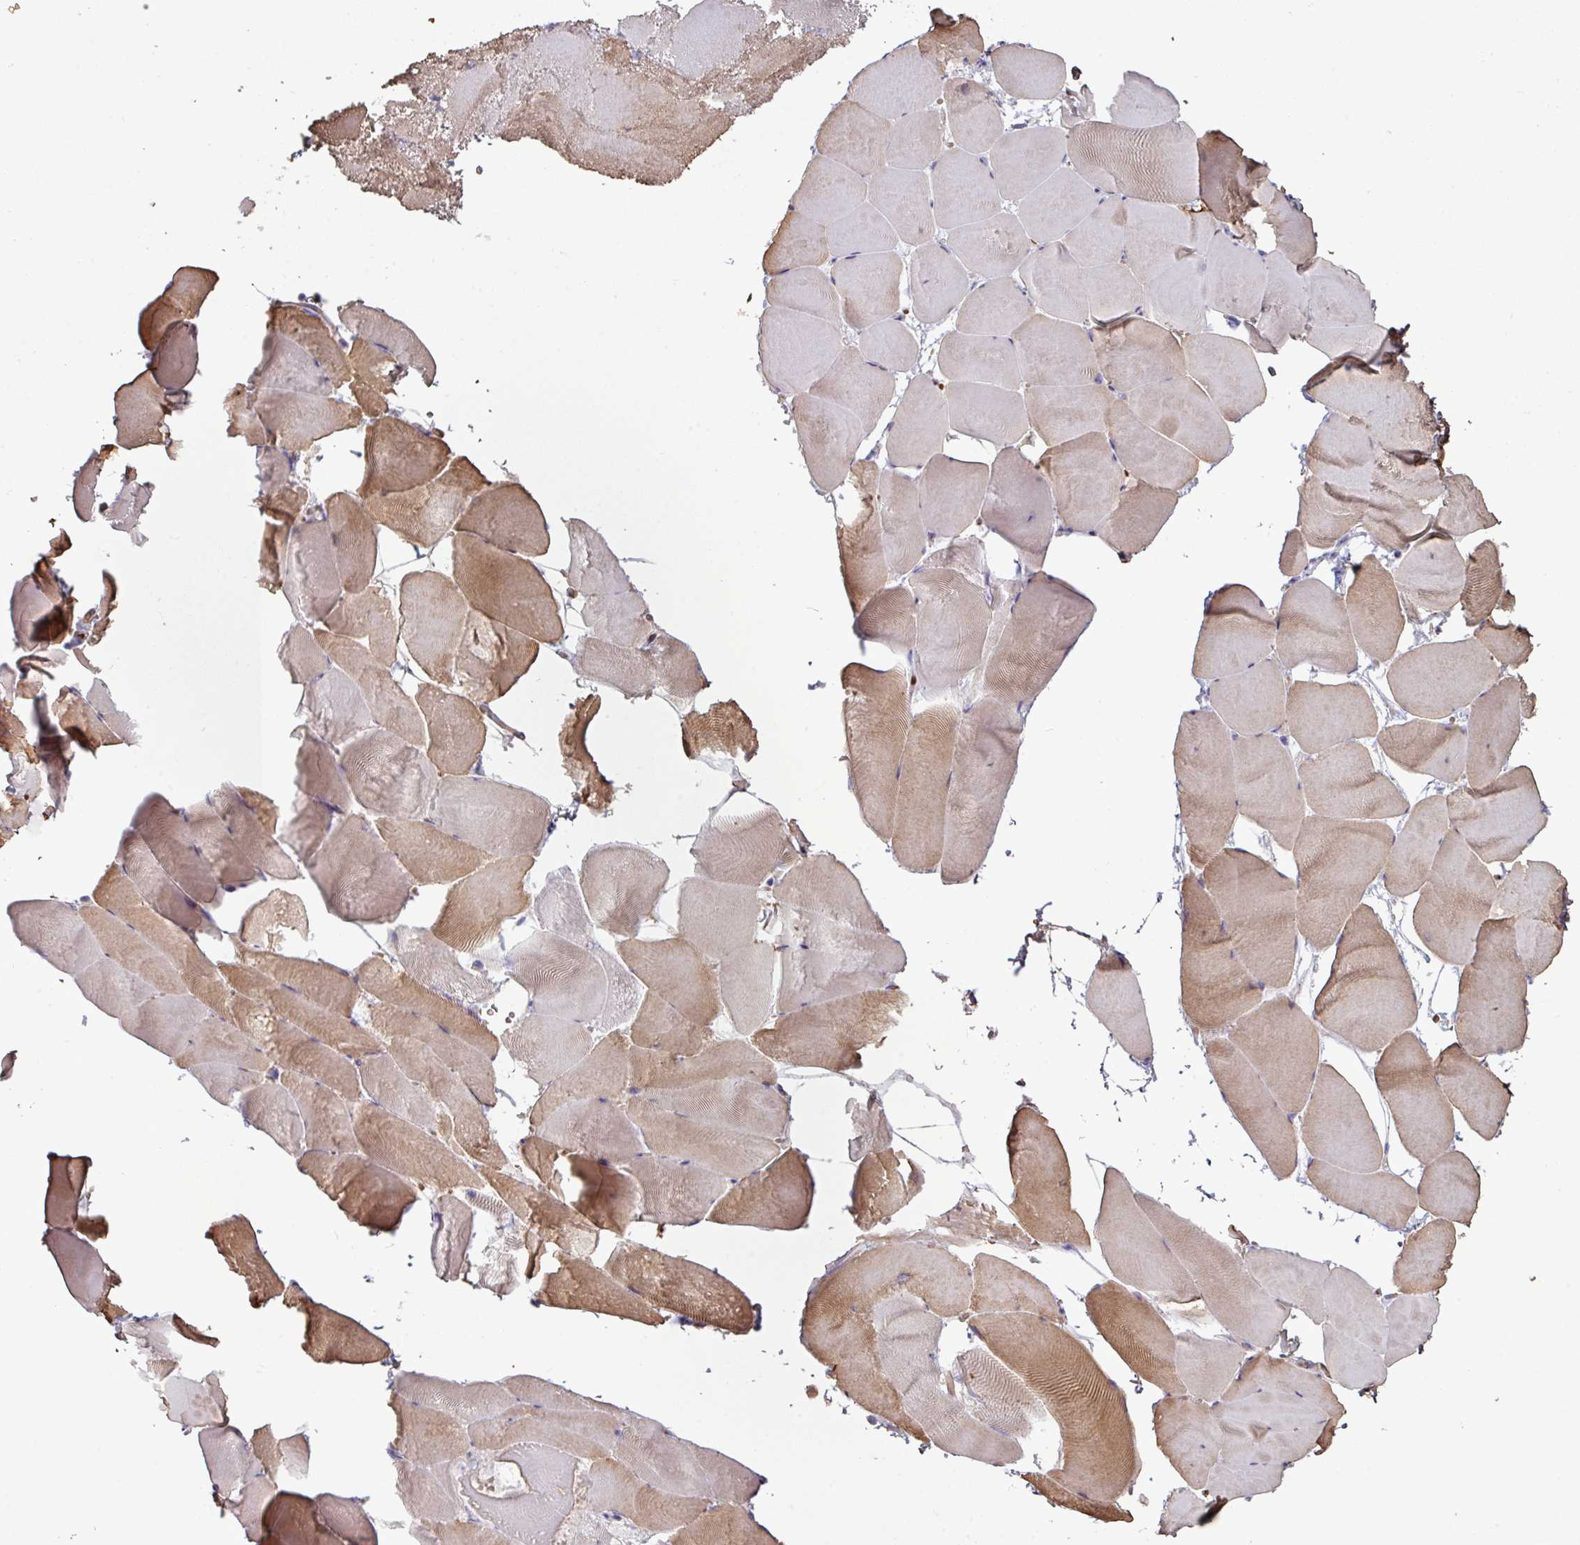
{"staining": {"intensity": "moderate", "quantity": "25%-75%", "location": "cytoplasmic/membranous"}, "tissue": "skeletal muscle", "cell_type": "Myocytes", "image_type": "normal", "snomed": [{"axis": "morphology", "description": "Normal tissue, NOS"}, {"axis": "topography", "description": "Skeletal muscle"}], "caption": "Protein expression analysis of normal human skeletal muscle reveals moderate cytoplasmic/membranous staining in approximately 25%-75% of myocytes. The protein is shown in brown color, while the nuclei are stained blue.", "gene": "NHSL2", "patient": {"sex": "female", "age": 64}}